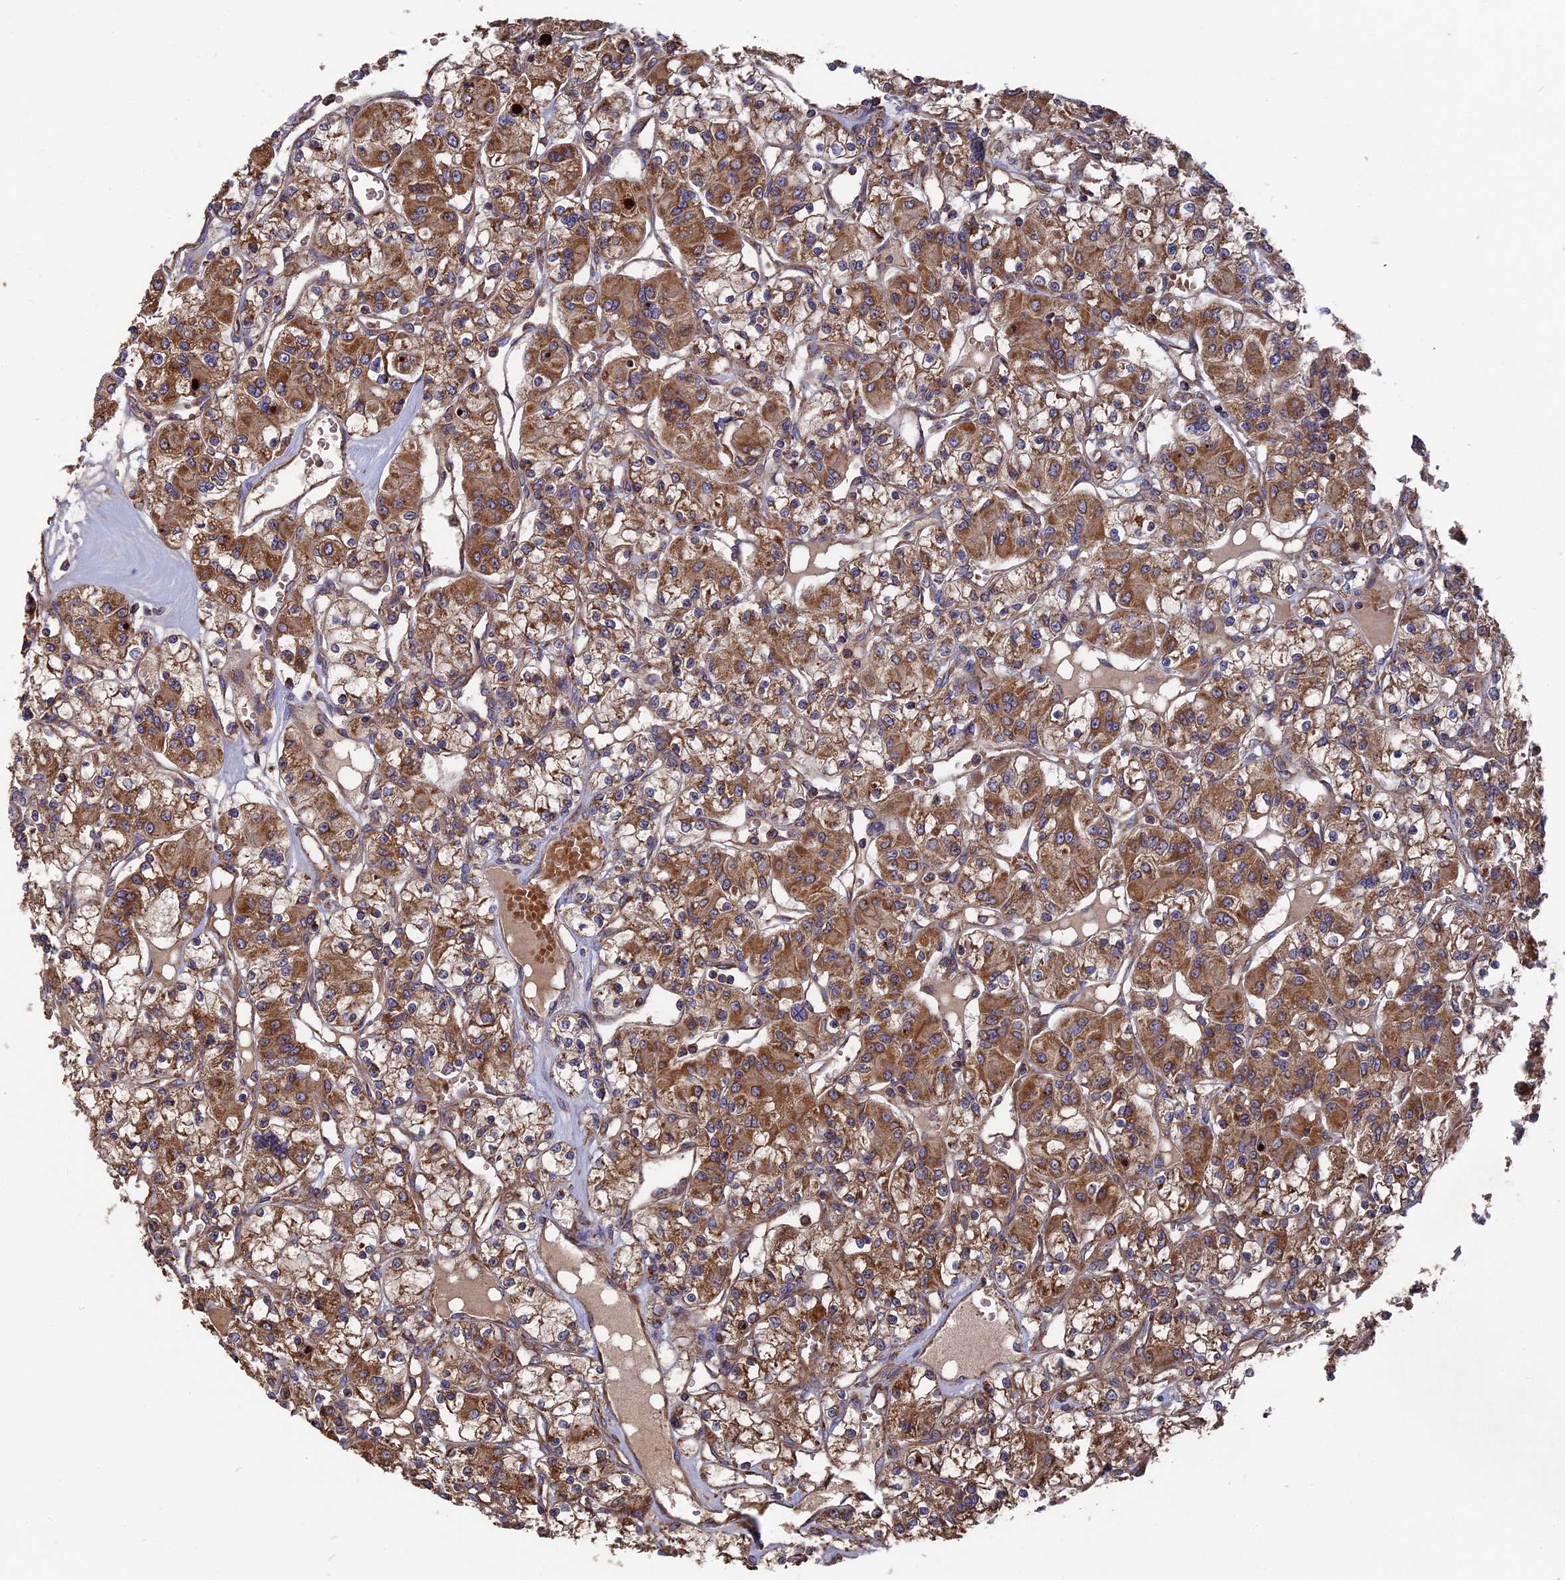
{"staining": {"intensity": "strong", "quantity": ">75%", "location": "cytoplasmic/membranous"}, "tissue": "renal cancer", "cell_type": "Tumor cells", "image_type": "cancer", "snomed": [{"axis": "morphology", "description": "Adenocarcinoma, NOS"}, {"axis": "topography", "description": "Kidney"}], "caption": "Tumor cells reveal high levels of strong cytoplasmic/membranous expression in about >75% of cells in human renal cancer.", "gene": "TELO2", "patient": {"sex": "female", "age": 59}}